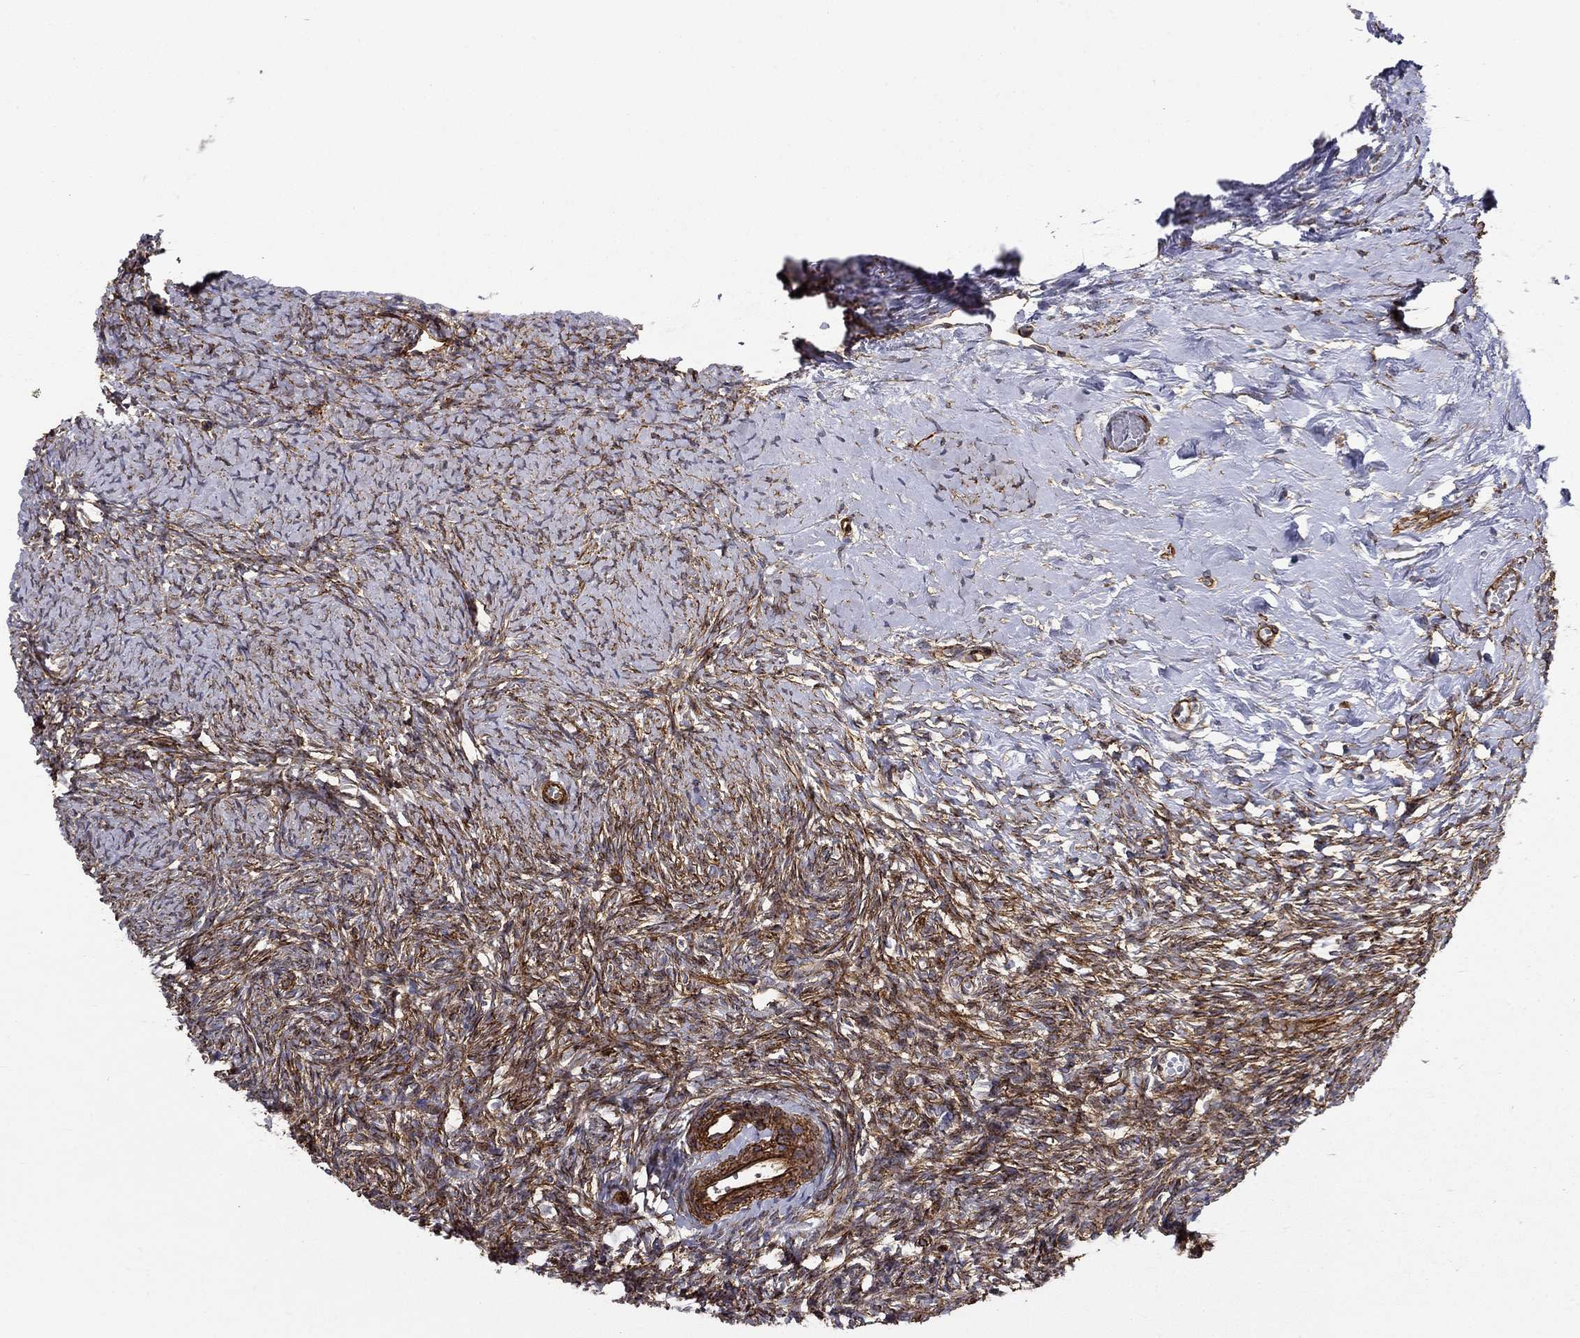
{"staining": {"intensity": "negative", "quantity": "none", "location": "none"}, "tissue": "ovary", "cell_type": "Ovarian stroma cells", "image_type": "normal", "snomed": [{"axis": "morphology", "description": "Normal tissue, NOS"}, {"axis": "topography", "description": "Ovary"}], "caption": "Unremarkable ovary was stained to show a protein in brown. There is no significant positivity in ovarian stroma cells. (DAB IHC with hematoxylin counter stain).", "gene": "SYNC", "patient": {"sex": "female", "age": 43}}